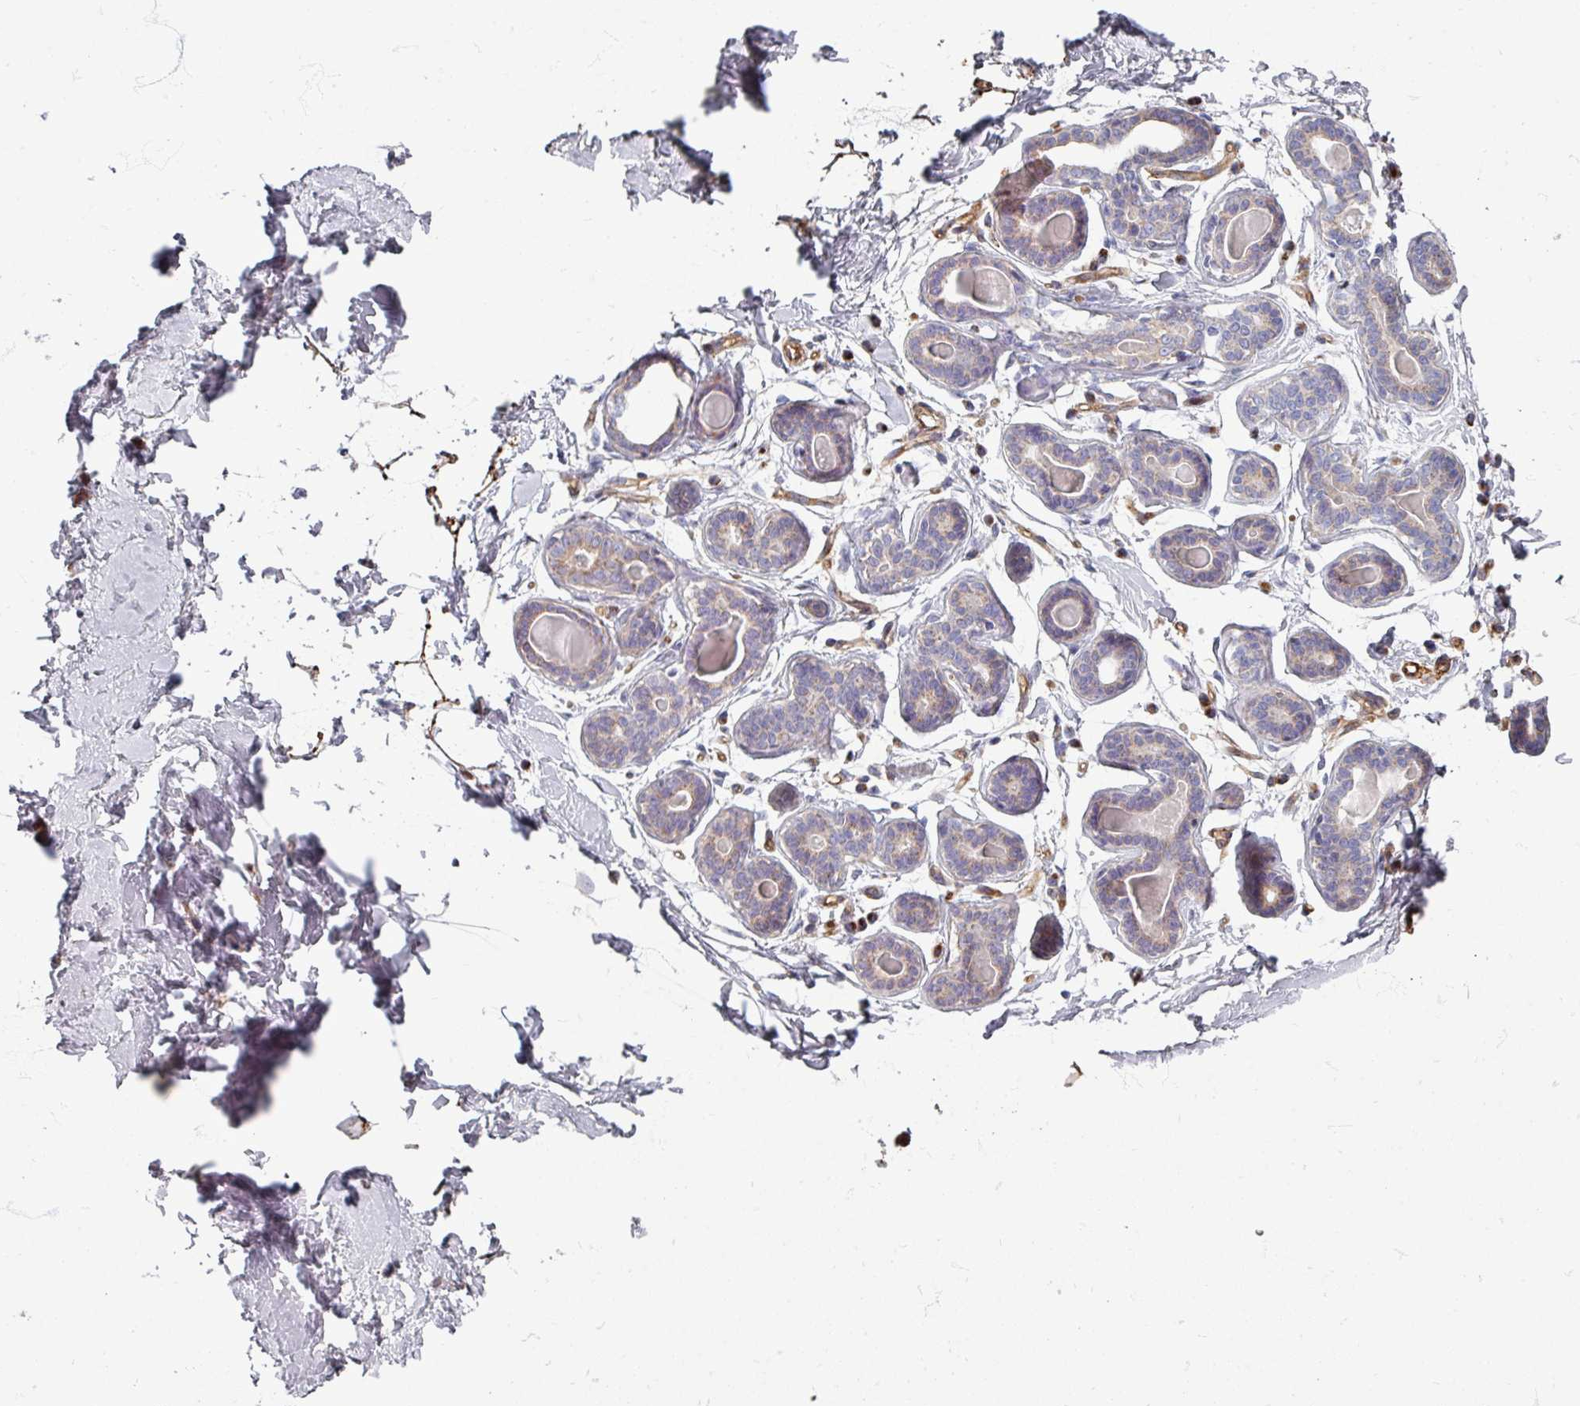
{"staining": {"intensity": "negative", "quantity": "none", "location": "none"}, "tissue": "breast", "cell_type": "Adipocytes", "image_type": "normal", "snomed": [{"axis": "morphology", "description": "Normal tissue, NOS"}, {"axis": "topography", "description": "Breast"}], "caption": "High magnification brightfield microscopy of unremarkable breast stained with DAB (3,3'-diaminobenzidine) (brown) and counterstained with hematoxylin (blue): adipocytes show no significant staining.", "gene": "GABARAPL1", "patient": {"sex": "female", "age": 23}}